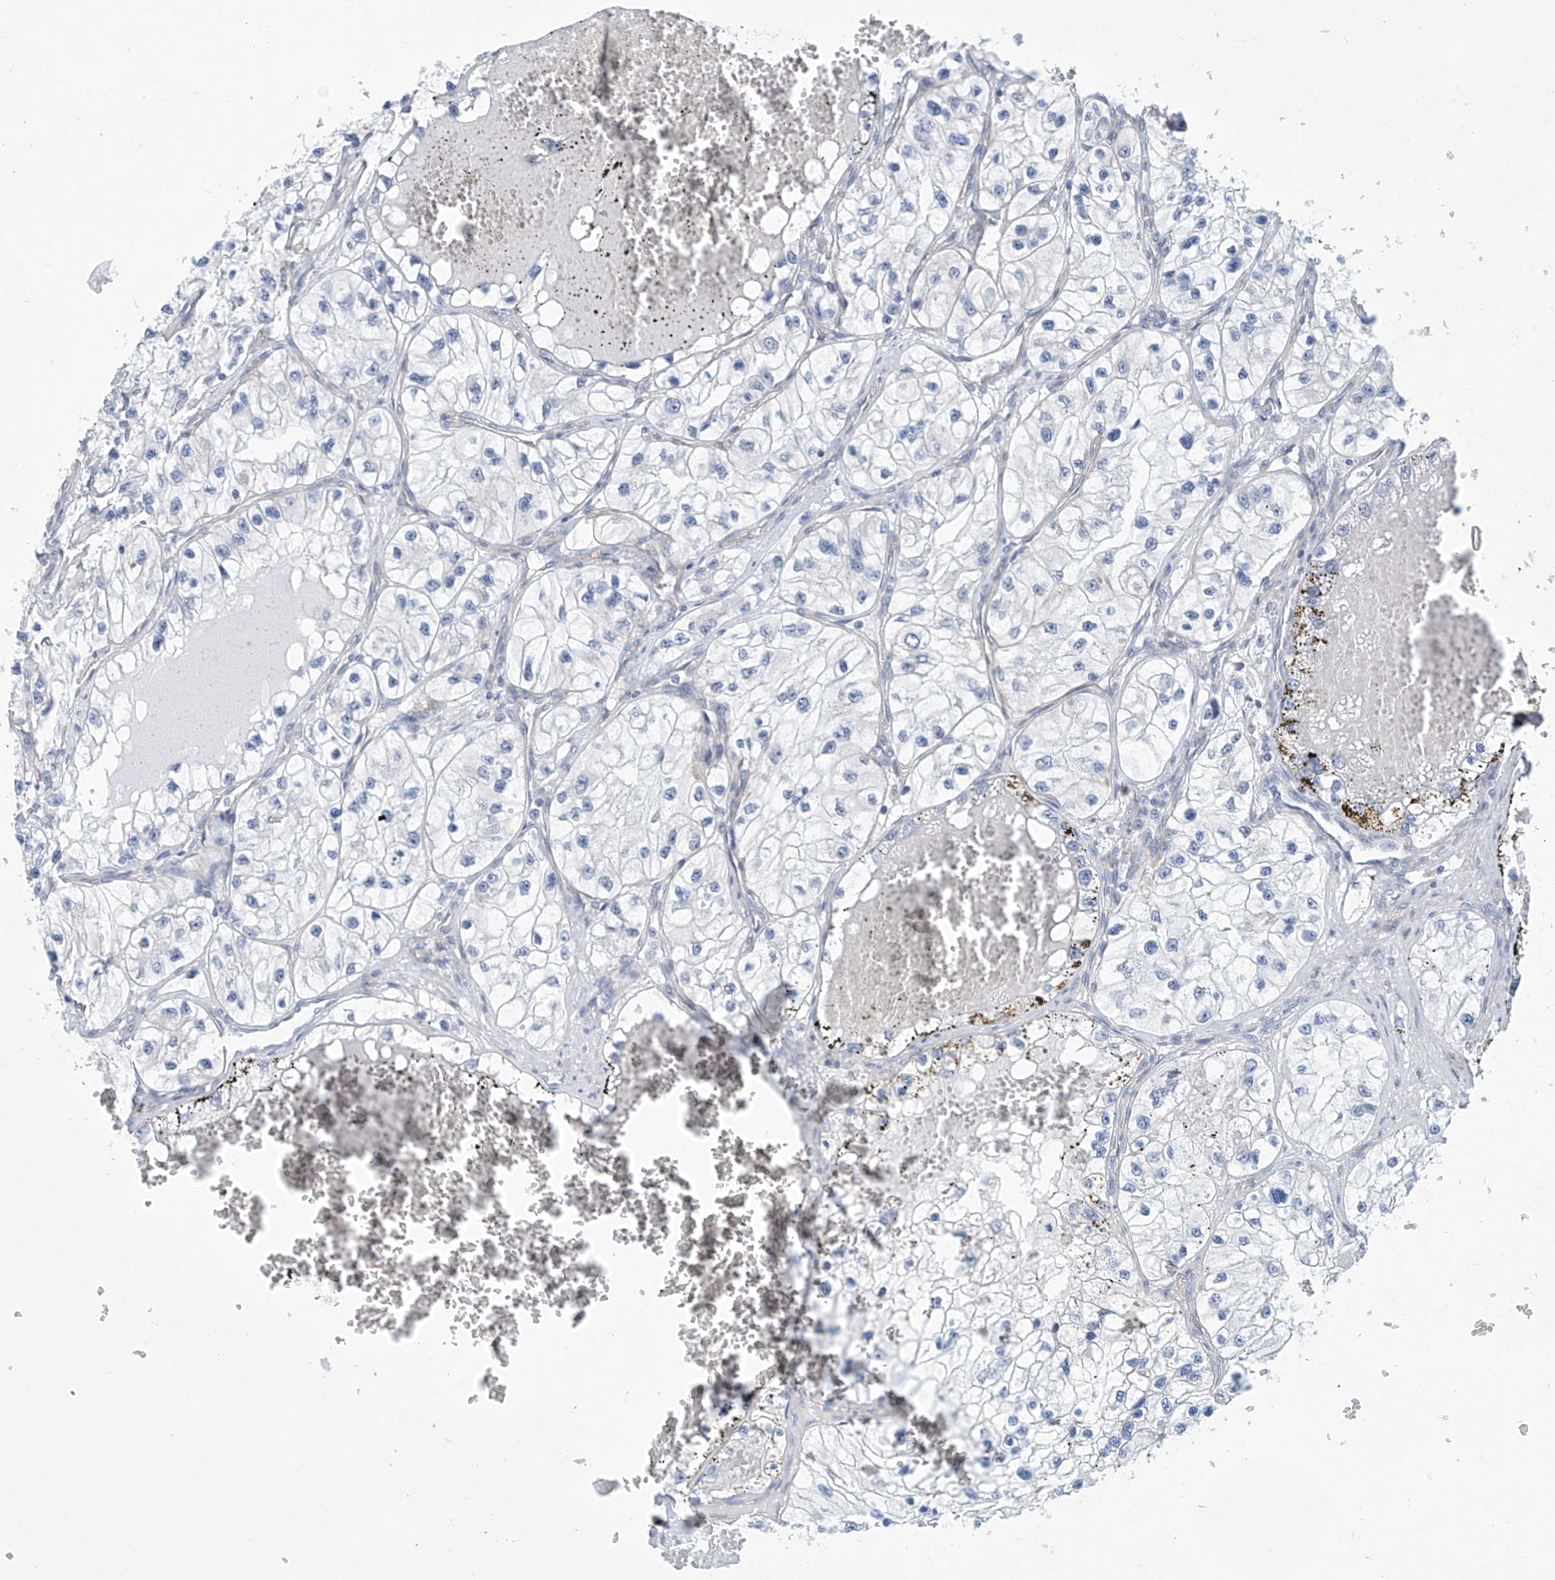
{"staining": {"intensity": "negative", "quantity": "none", "location": "none"}, "tissue": "renal cancer", "cell_type": "Tumor cells", "image_type": "cancer", "snomed": [{"axis": "morphology", "description": "Adenocarcinoma, NOS"}, {"axis": "topography", "description": "Kidney"}], "caption": "Immunohistochemistry histopathology image of neoplastic tissue: renal cancer (adenocarcinoma) stained with DAB shows no significant protein staining in tumor cells. (DAB immunohistochemistry (IHC) visualized using brightfield microscopy, high magnification).", "gene": "ABHD13", "patient": {"sex": "female", "age": 57}}